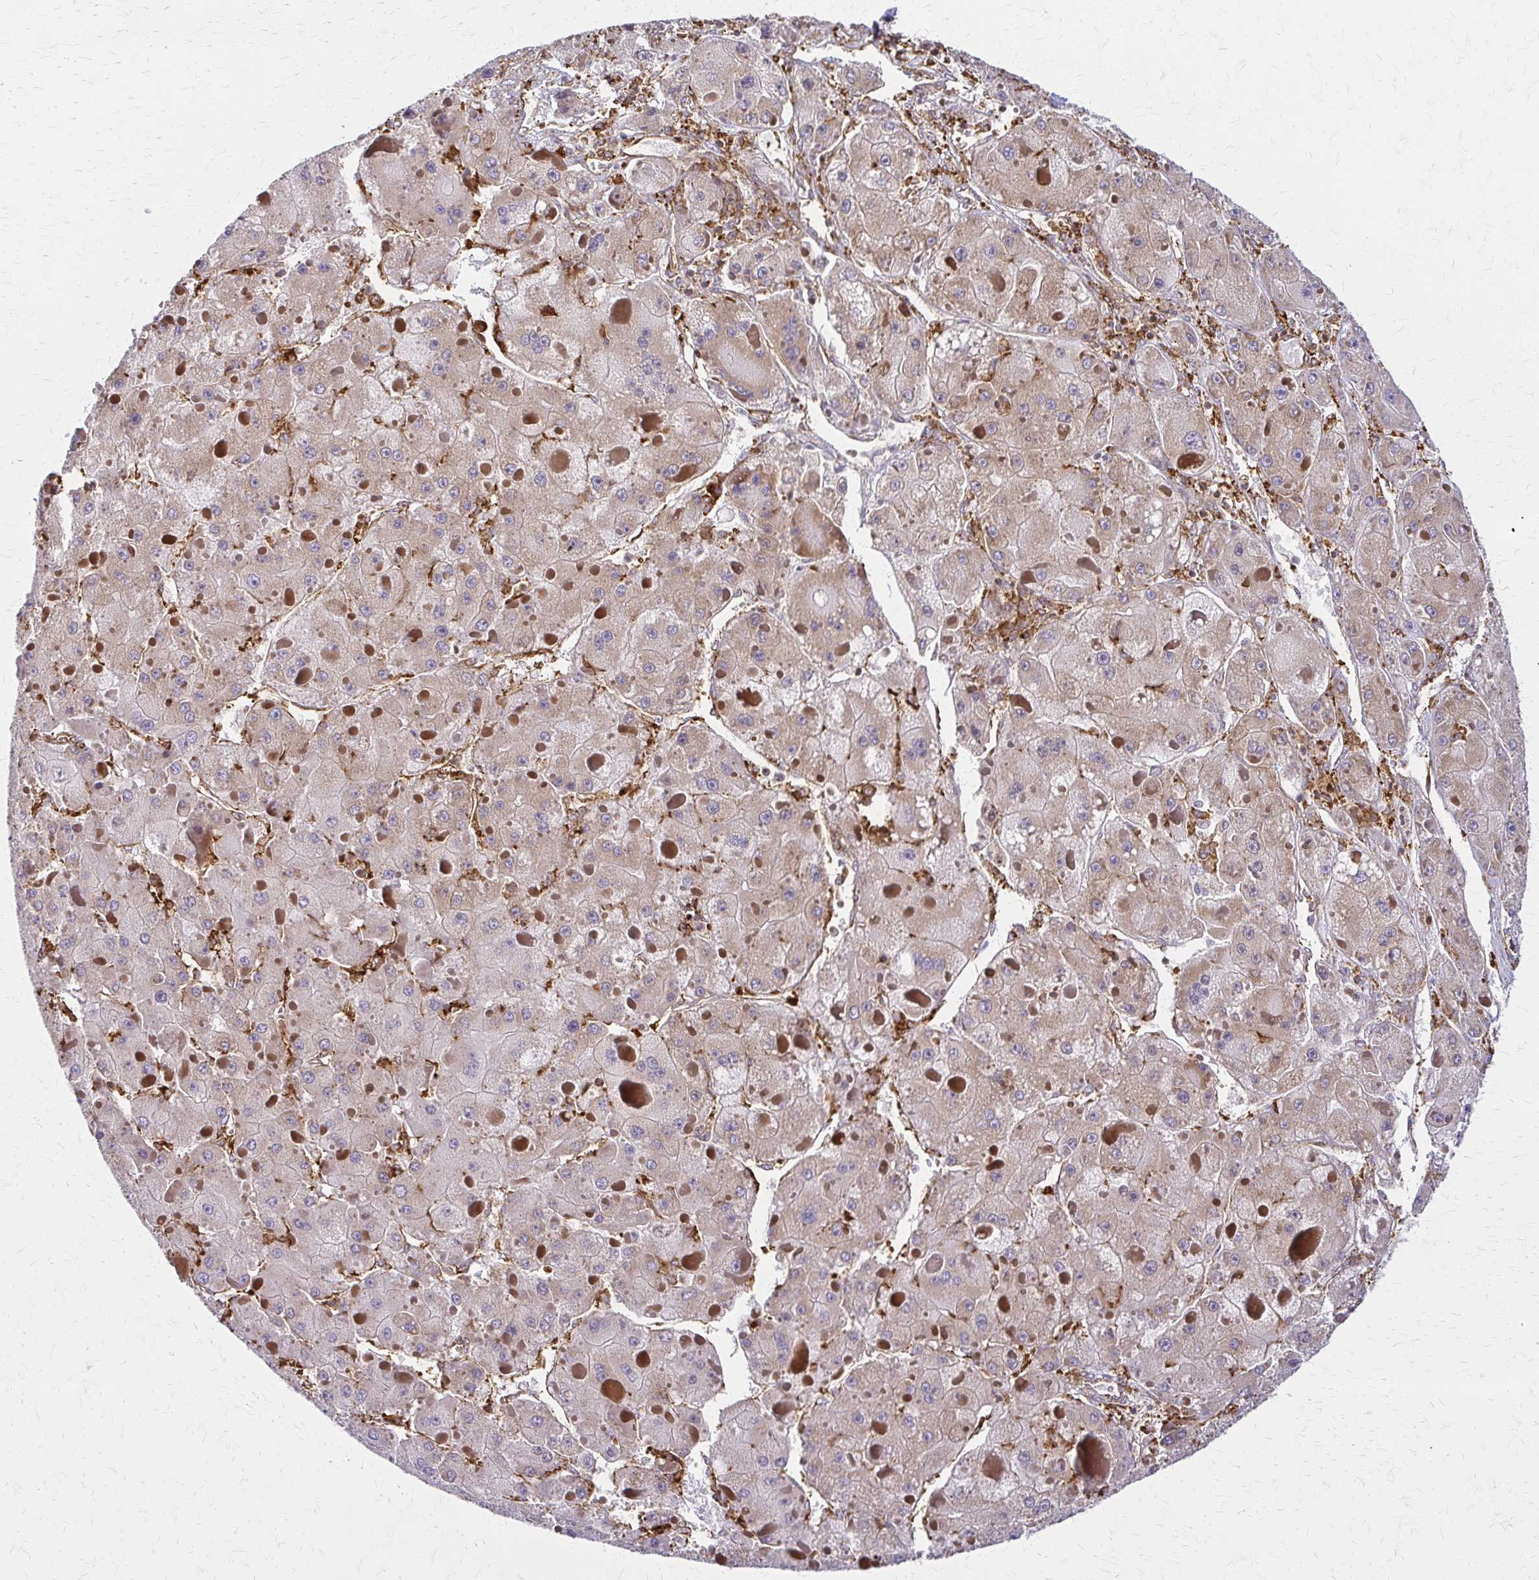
{"staining": {"intensity": "weak", "quantity": "25%-75%", "location": "cytoplasmic/membranous"}, "tissue": "liver cancer", "cell_type": "Tumor cells", "image_type": "cancer", "snomed": [{"axis": "morphology", "description": "Carcinoma, Hepatocellular, NOS"}, {"axis": "topography", "description": "Liver"}], "caption": "Liver cancer stained with DAB immunohistochemistry displays low levels of weak cytoplasmic/membranous positivity in about 25%-75% of tumor cells.", "gene": "WASF2", "patient": {"sex": "female", "age": 73}}